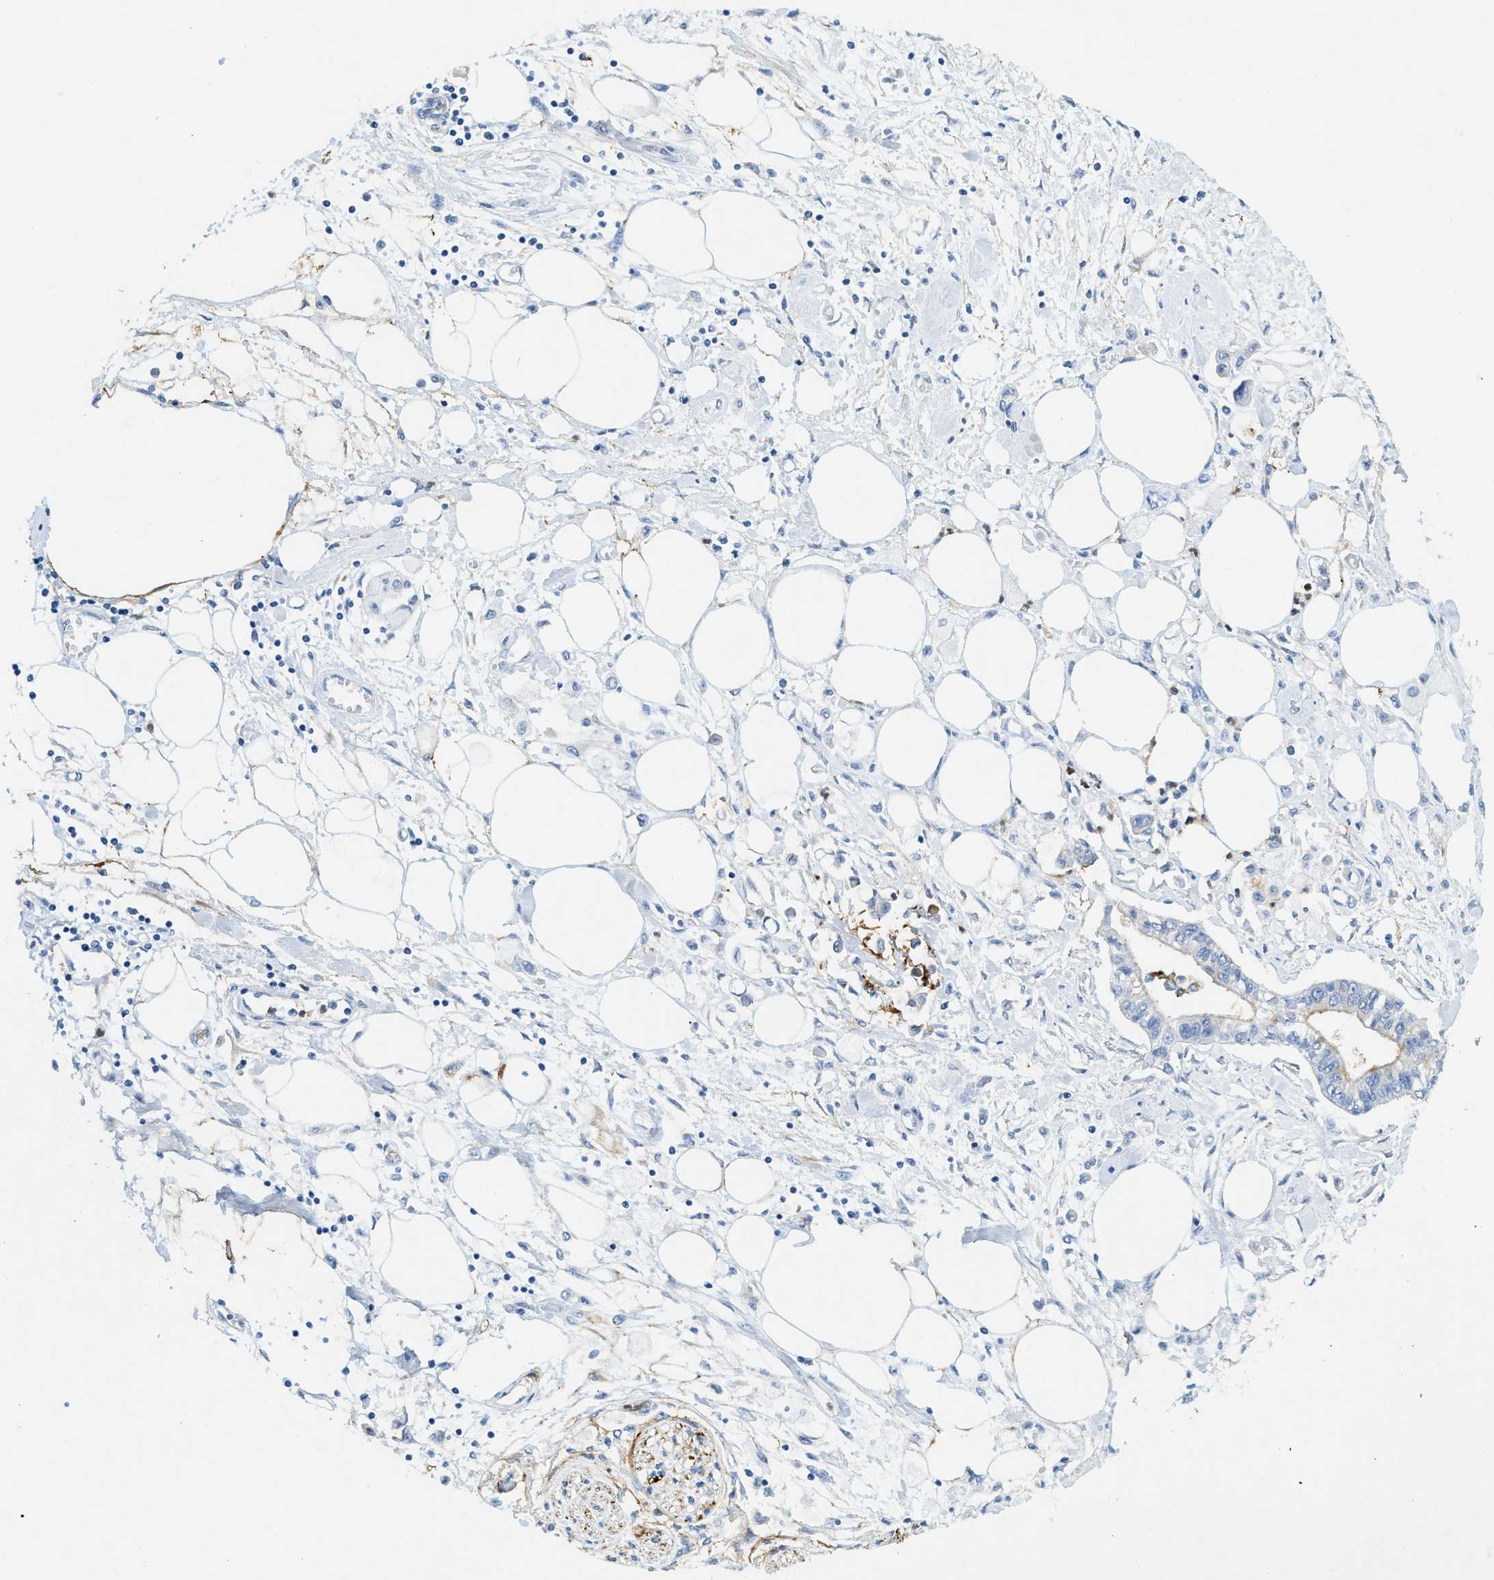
{"staining": {"intensity": "negative", "quantity": "none", "location": "none"}, "tissue": "pancreatic cancer", "cell_type": "Tumor cells", "image_type": "cancer", "snomed": [{"axis": "morphology", "description": "Adenocarcinoma, NOS"}, {"axis": "topography", "description": "Pancreas"}], "caption": "The immunohistochemistry histopathology image has no significant positivity in tumor cells of adenocarcinoma (pancreatic) tissue.", "gene": "ZDHHC13", "patient": {"sex": "female", "age": 77}}